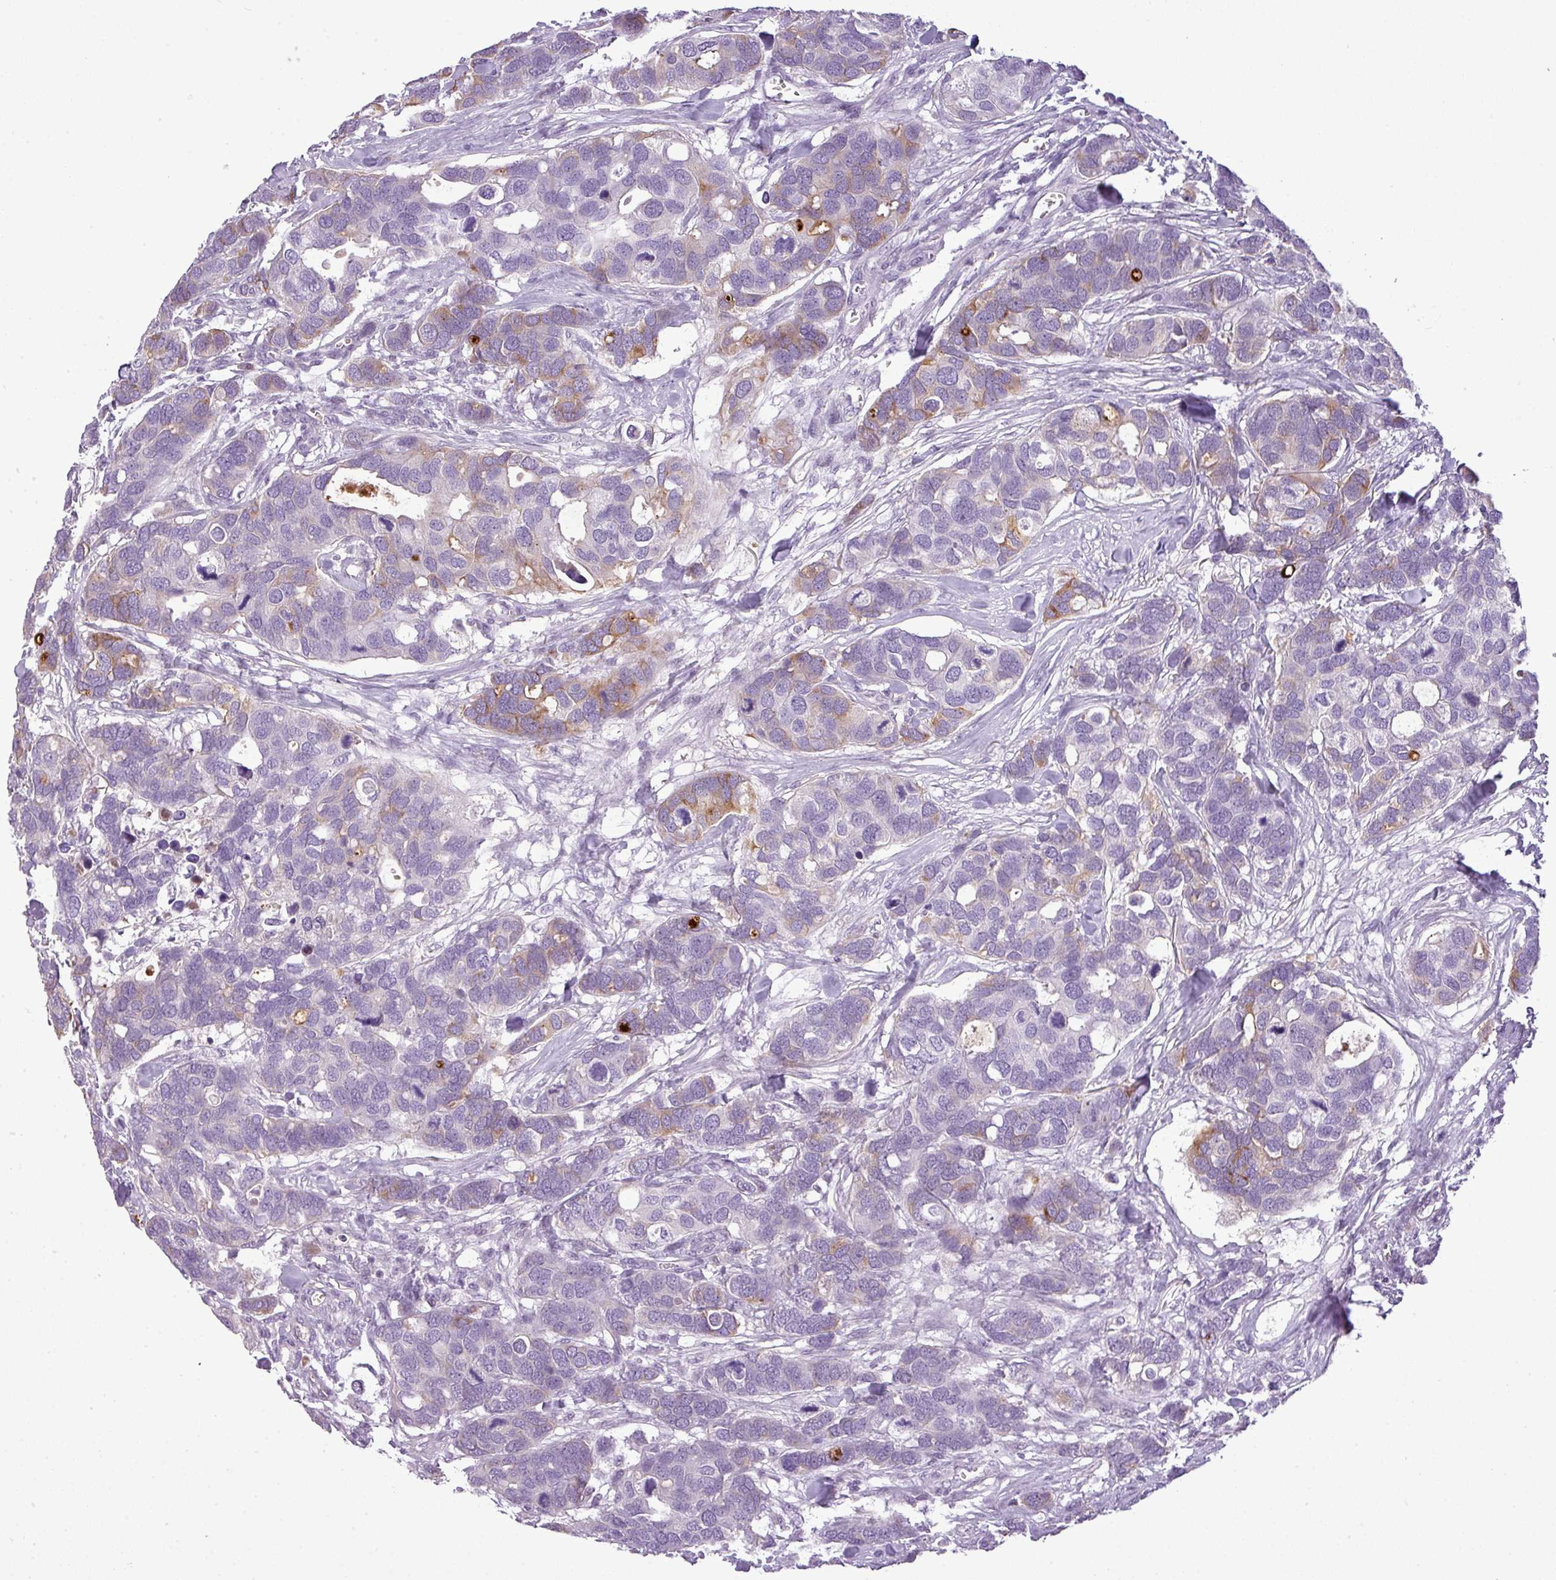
{"staining": {"intensity": "moderate", "quantity": "<25%", "location": "cytoplasmic/membranous"}, "tissue": "breast cancer", "cell_type": "Tumor cells", "image_type": "cancer", "snomed": [{"axis": "morphology", "description": "Duct carcinoma"}, {"axis": "topography", "description": "Breast"}], "caption": "Tumor cells reveal moderate cytoplasmic/membranous staining in approximately <25% of cells in breast cancer (infiltrating ductal carcinoma). Nuclei are stained in blue.", "gene": "C4B", "patient": {"sex": "female", "age": 83}}